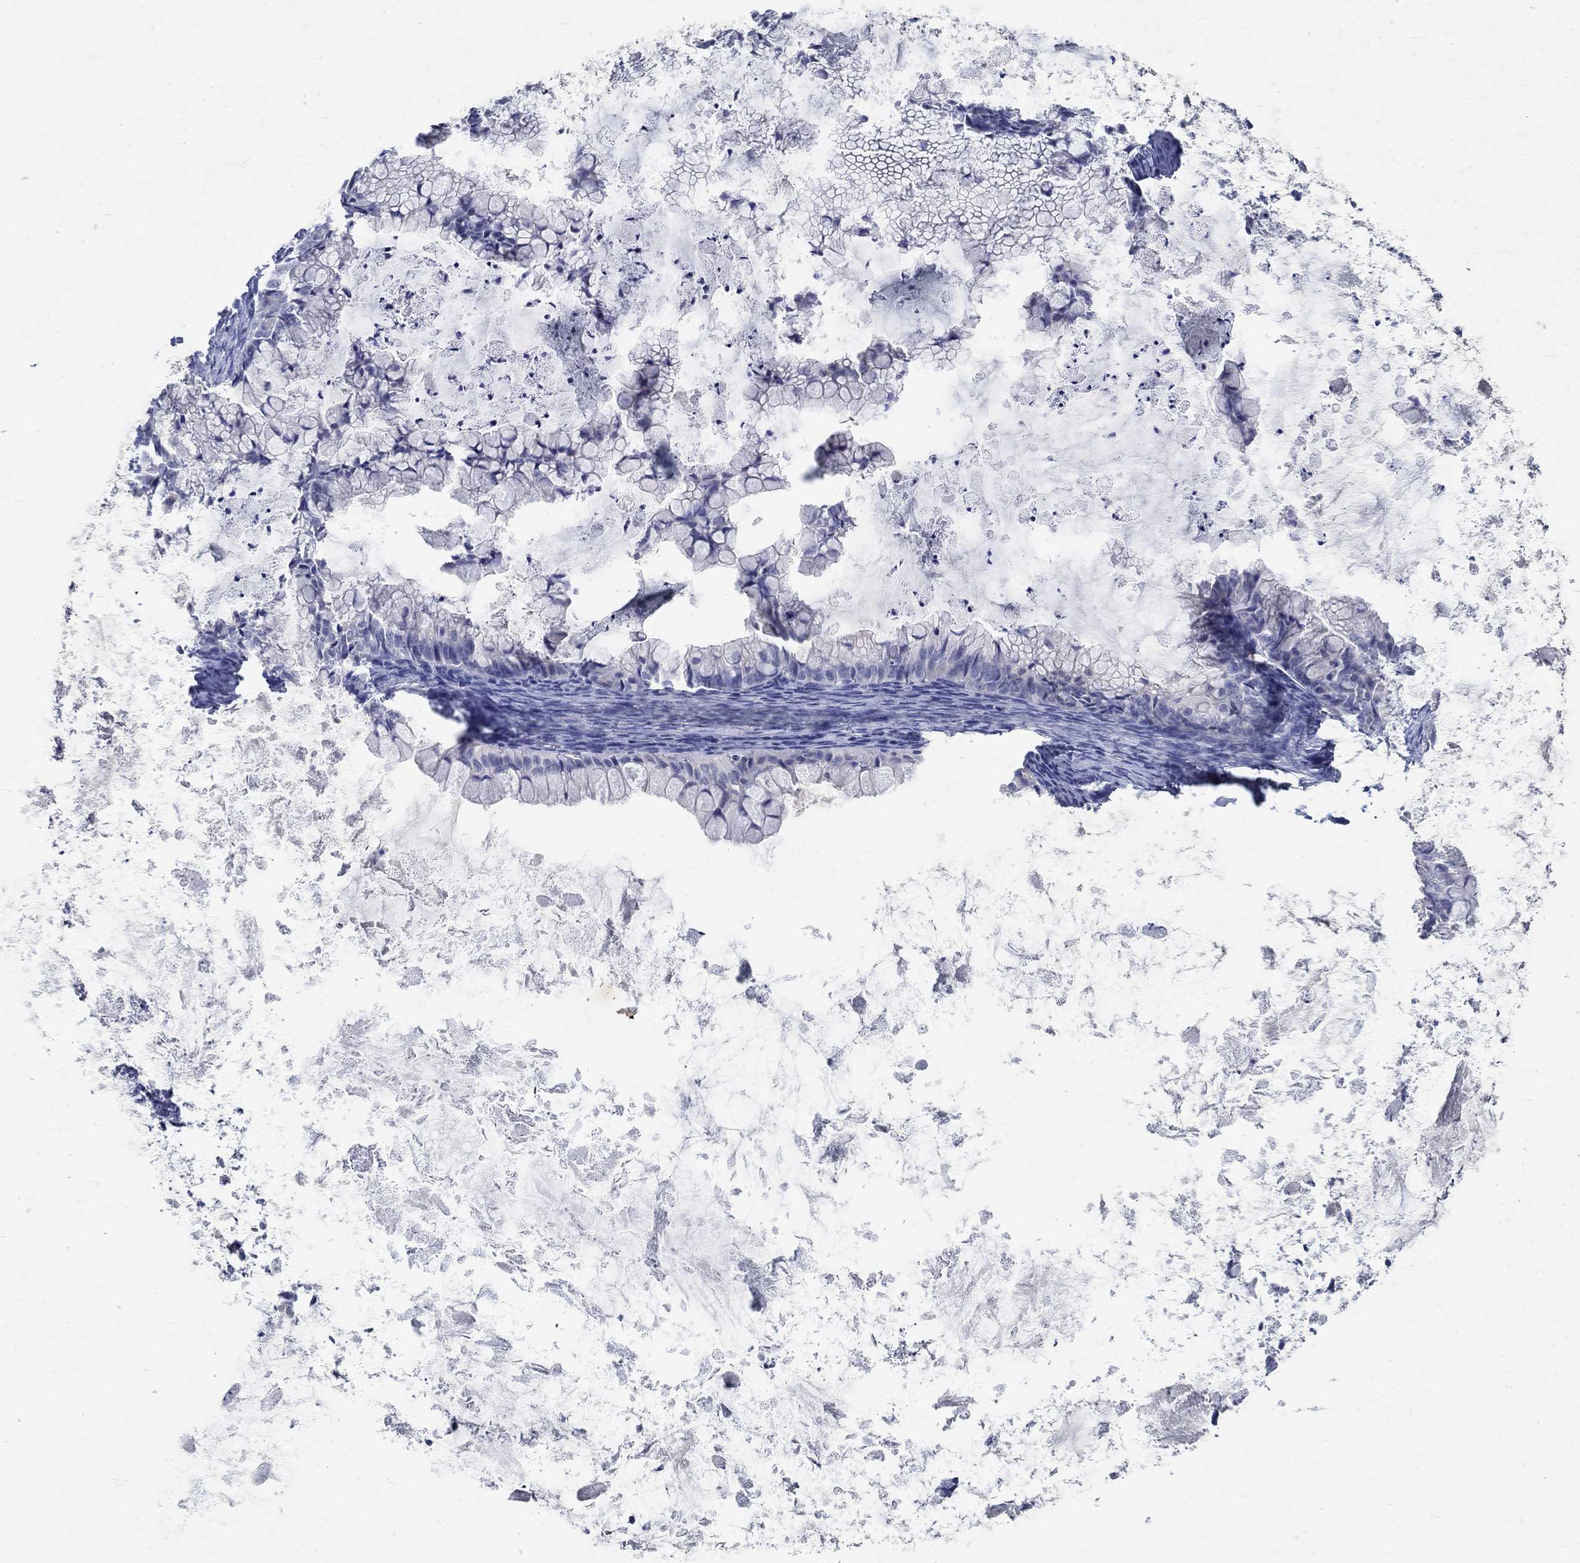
{"staining": {"intensity": "negative", "quantity": "none", "location": "none"}, "tissue": "ovarian cancer", "cell_type": "Tumor cells", "image_type": "cancer", "snomed": [{"axis": "morphology", "description": "Cystadenocarcinoma, mucinous, NOS"}, {"axis": "topography", "description": "Ovary"}], "caption": "The immunohistochemistry histopathology image has no significant positivity in tumor cells of ovarian mucinous cystadenocarcinoma tissue. (Brightfield microscopy of DAB (3,3'-diaminobenzidine) IHC at high magnification).", "gene": "SOX2", "patient": {"sex": "female", "age": 35}}